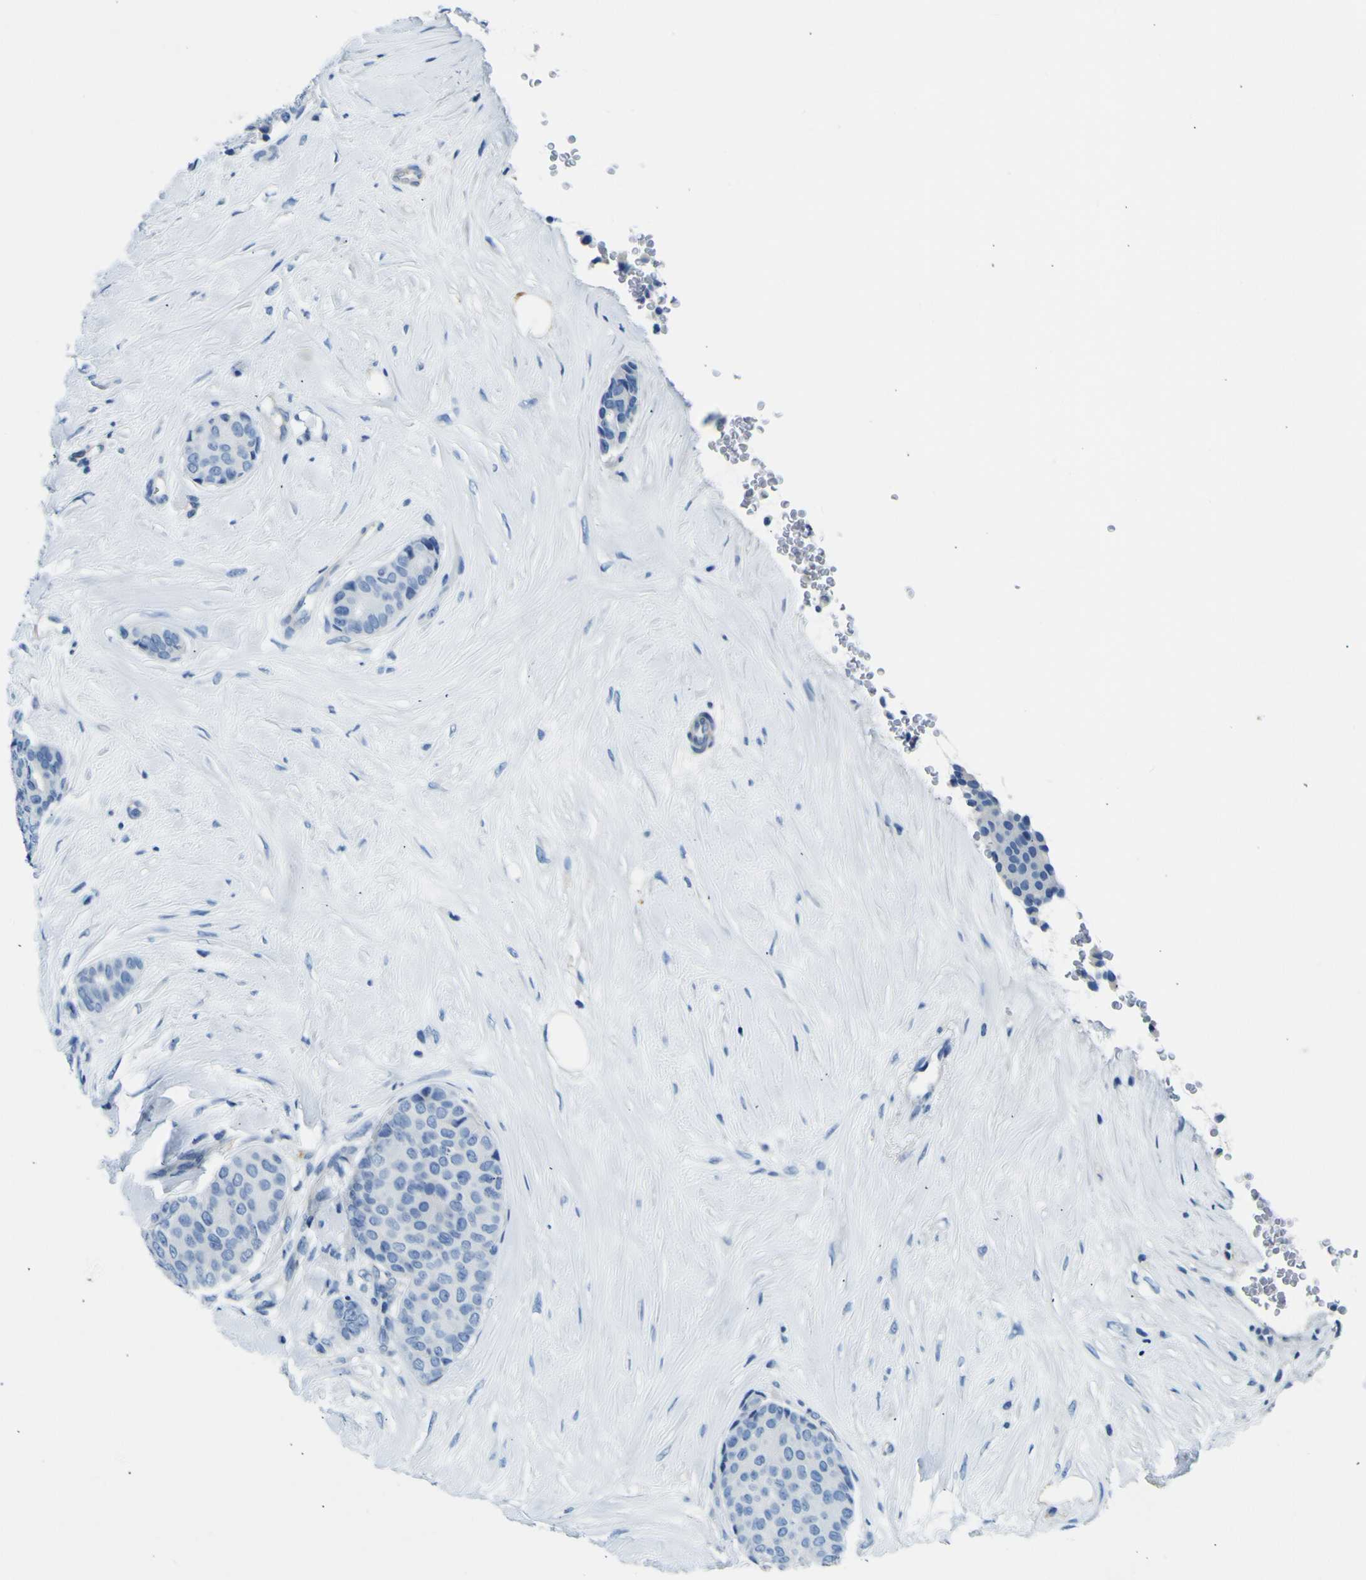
{"staining": {"intensity": "negative", "quantity": "none", "location": "none"}, "tissue": "breast cancer", "cell_type": "Tumor cells", "image_type": "cancer", "snomed": [{"axis": "morphology", "description": "Duct carcinoma"}, {"axis": "topography", "description": "Breast"}], "caption": "An immunohistochemistry micrograph of breast cancer (intraductal carcinoma) is shown. There is no staining in tumor cells of breast cancer (intraductal carcinoma).", "gene": "ADGRA2", "patient": {"sex": "female", "age": 75}}